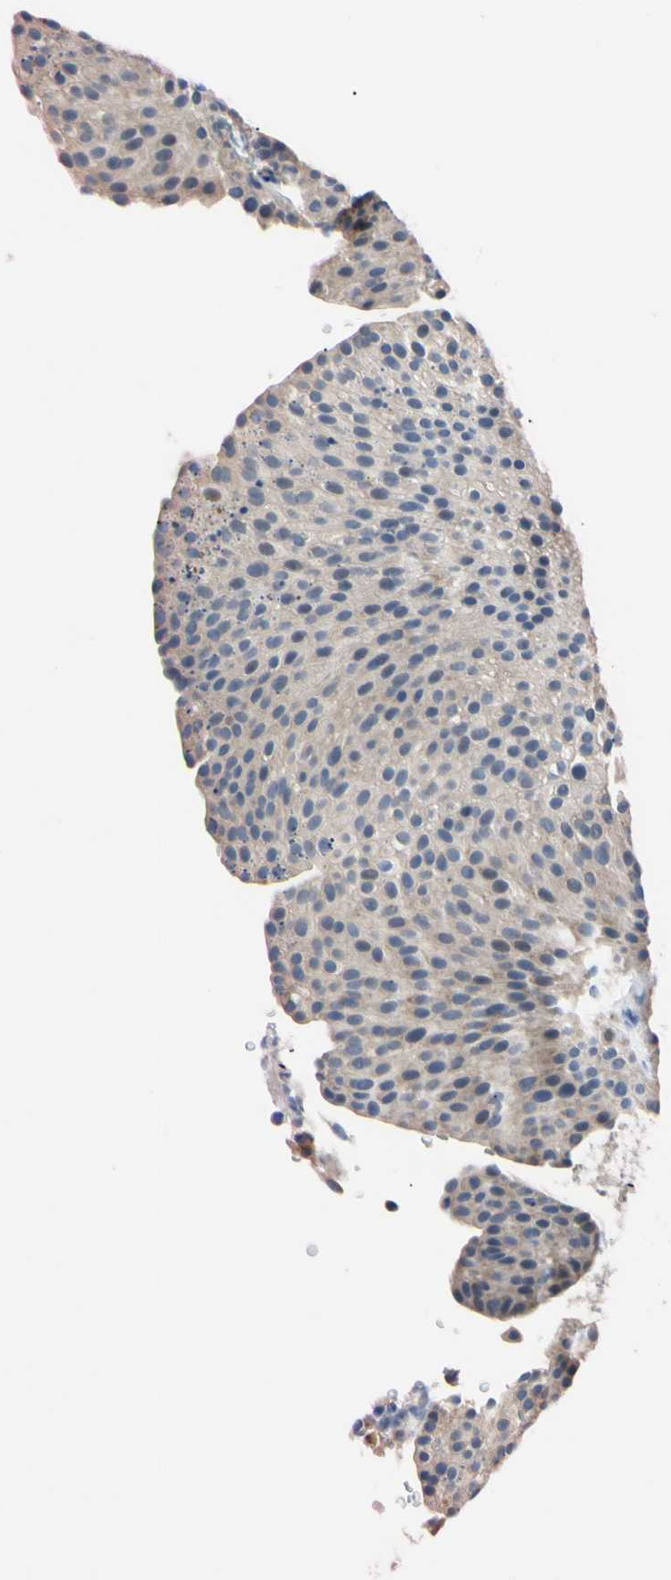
{"staining": {"intensity": "weak", "quantity": ">75%", "location": "cytoplasmic/membranous"}, "tissue": "urothelial cancer", "cell_type": "Tumor cells", "image_type": "cancer", "snomed": [{"axis": "morphology", "description": "Urothelial carcinoma, Low grade"}, {"axis": "topography", "description": "Smooth muscle"}, {"axis": "topography", "description": "Urinary bladder"}], "caption": "Urothelial carcinoma (low-grade) stained for a protein displays weak cytoplasmic/membranous positivity in tumor cells. (Stains: DAB in brown, nuclei in blue, Microscopy: brightfield microscopy at high magnification).", "gene": "RARS1", "patient": {"sex": "male", "age": 60}}